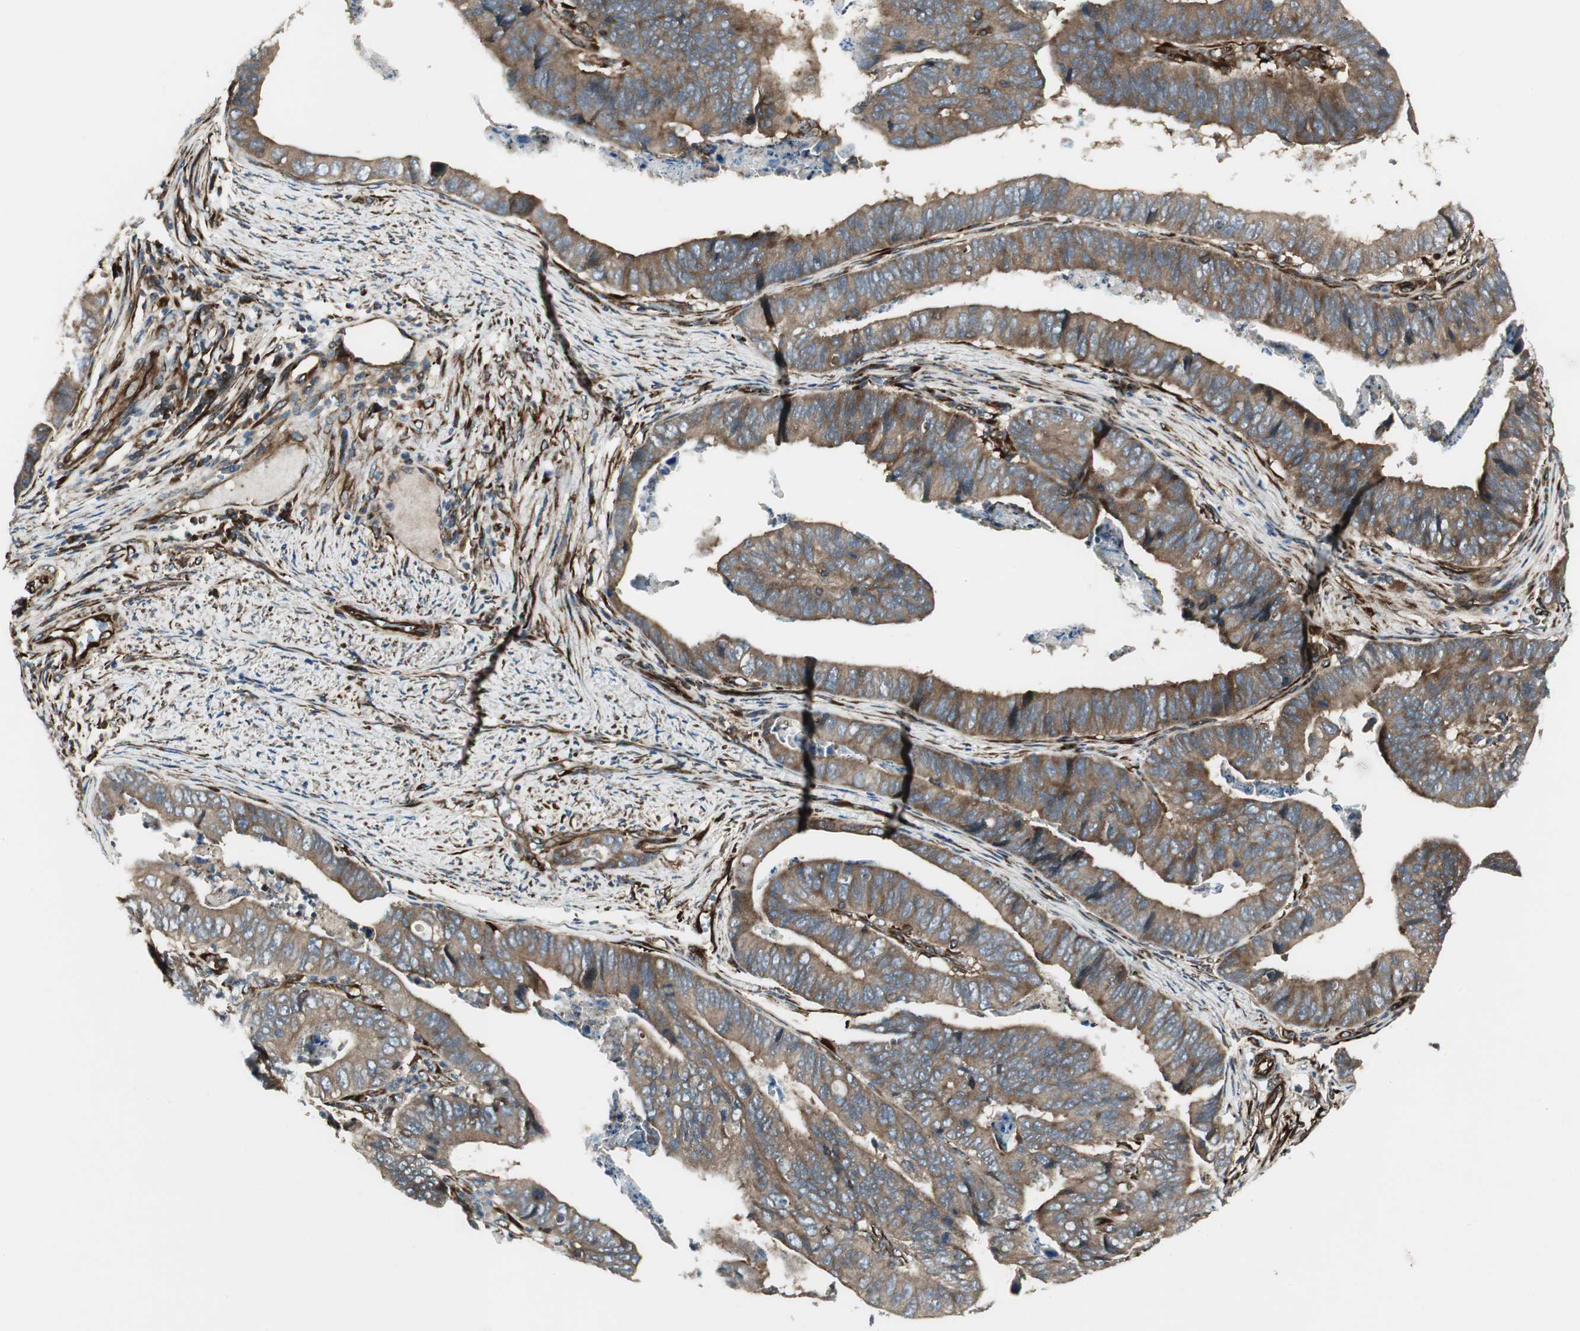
{"staining": {"intensity": "moderate", "quantity": ">75%", "location": "cytoplasmic/membranous"}, "tissue": "stomach cancer", "cell_type": "Tumor cells", "image_type": "cancer", "snomed": [{"axis": "morphology", "description": "Adenocarcinoma, NOS"}, {"axis": "topography", "description": "Stomach, lower"}], "caption": "IHC image of neoplastic tissue: stomach cancer stained using IHC shows medium levels of moderate protein expression localized specifically in the cytoplasmic/membranous of tumor cells, appearing as a cytoplasmic/membranous brown color.", "gene": "PRKG1", "patient": {"sex": "male", "age": 77}}